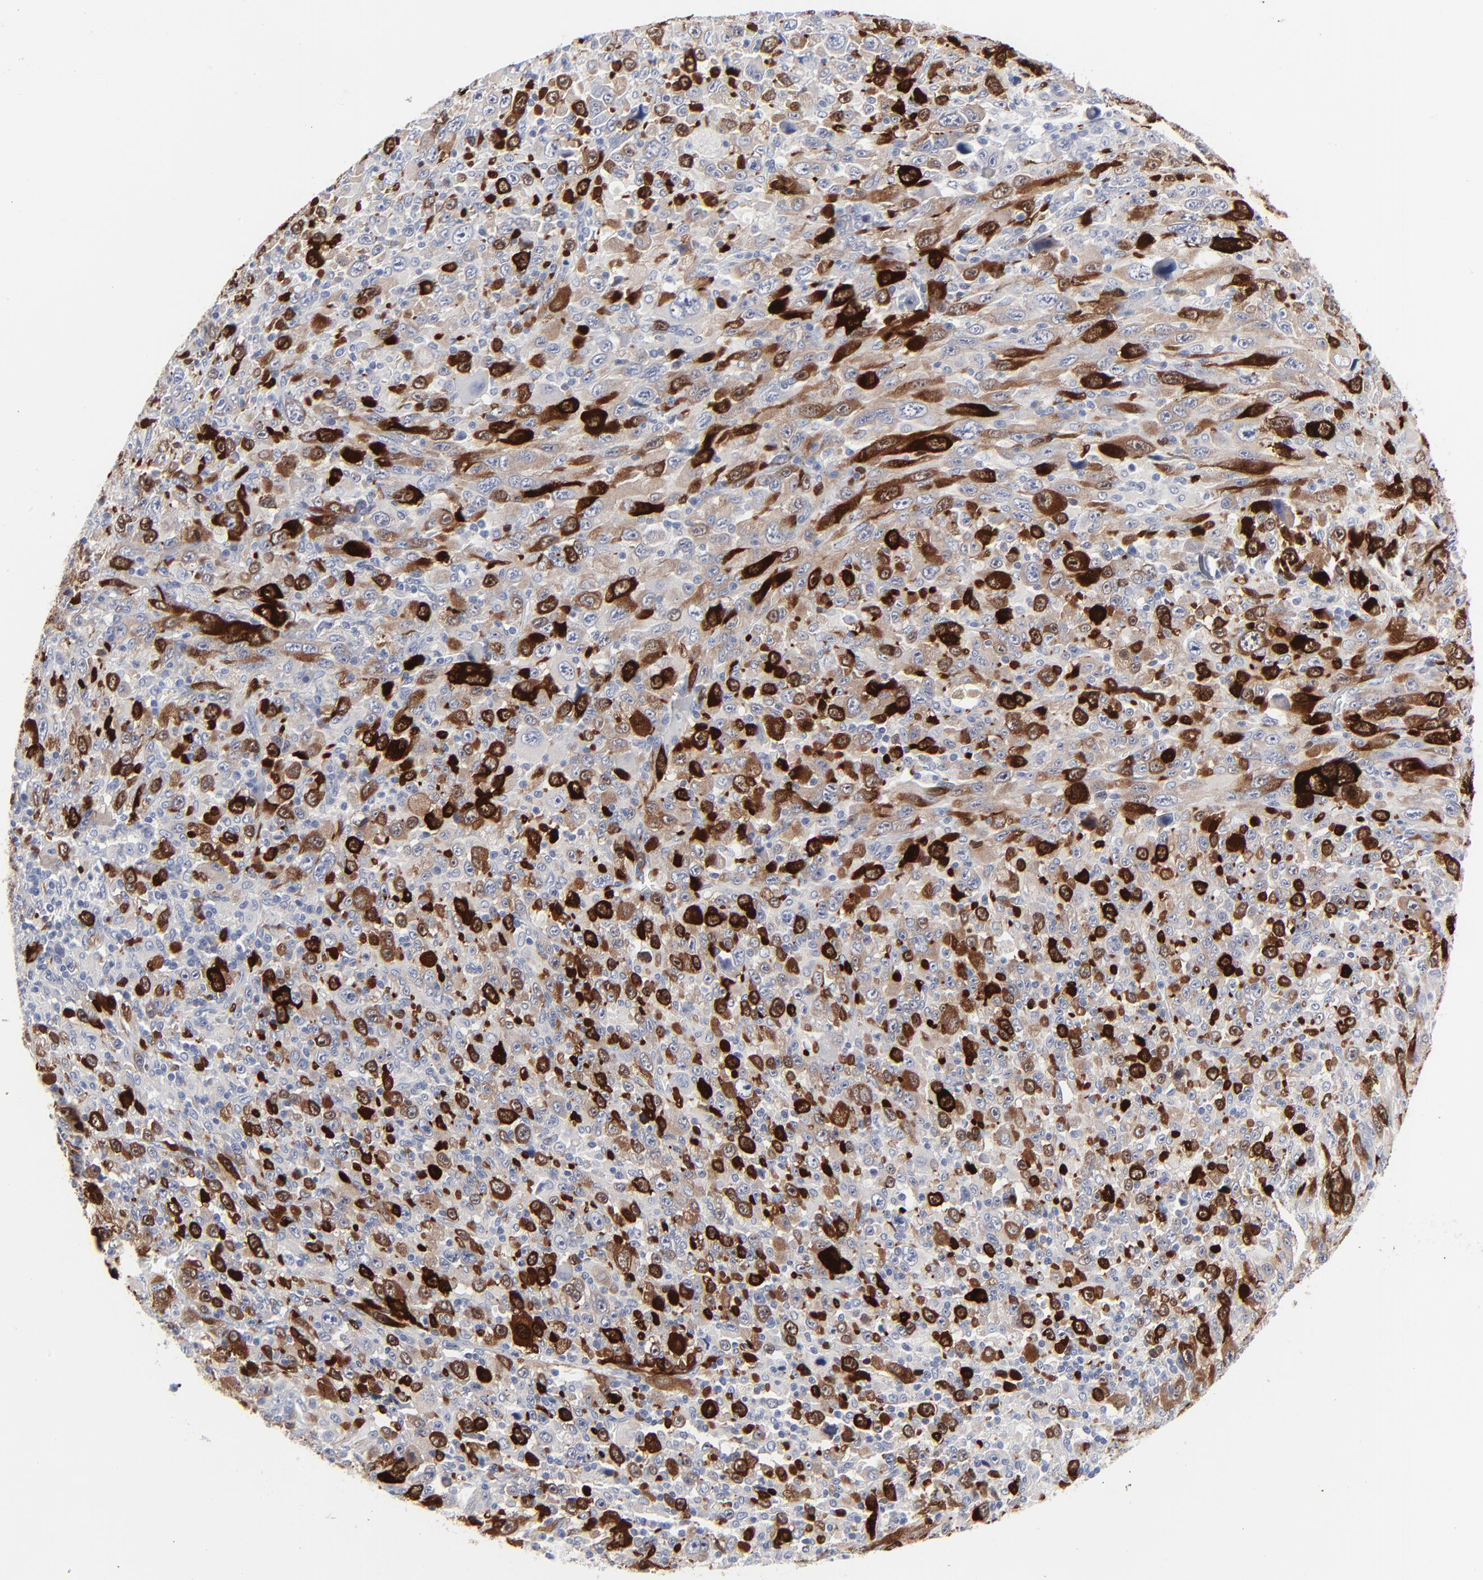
{"staining": {"intensity": "strong", "quantity": ">75%", "location": "cytoplasmic/membranous,nuclear"}, "tissue": "melanoma", "cell_type": "Tumor cells", "image_type": "cancer", "snomed": [{"axis": "morphology", "description": "Malignant melanoma, Metastatic site"}, {"axis": "topography", "description": "Skin"}], "caption": "The photomicrograph displays immunohistochemical staining of malignant melanoma (metastatic site). There is strong cytoplasmic/membranous and nuclear staining is seen in about >75% of tumor cells.", "gene": "CDK1", "patient": {"sex": "female", "age": 56}}